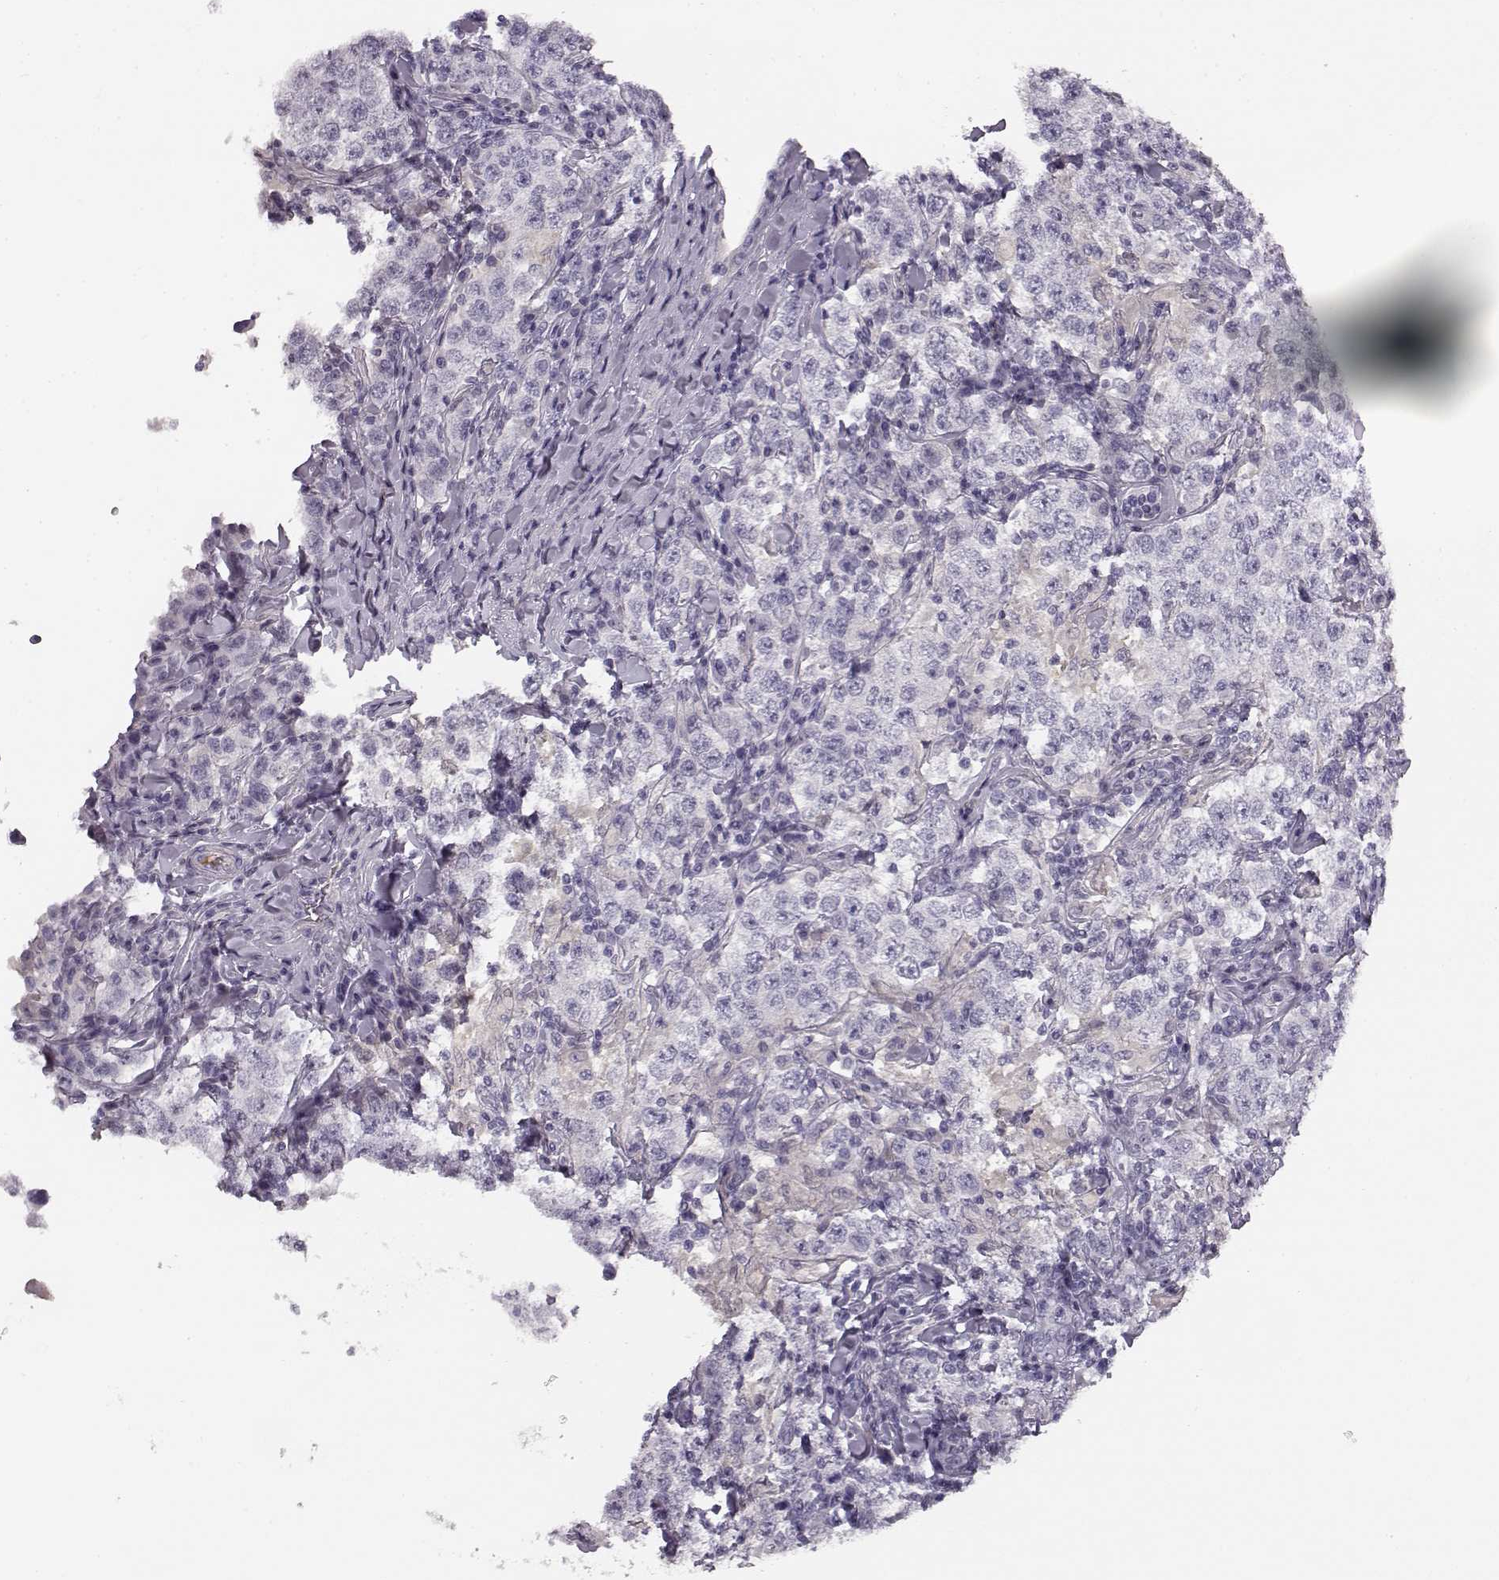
{"staining": {"intensity": "negative", "quantity": "none", "location": "none"}, "tissue": "testis cancer", "cell_type": "Tumor cells", "image_type": "cancer", "snomed": [{"axis": "morphology", "description": "Seminoma, NOS"}, {"axis": "morphology", "description": "Carcinoma, Embryonal, NOS"}, {"axis": "topography", "description": "Testis"}], "caption": "Tumor cells show no significant protein expression in seminoma (testis). (Stains: DAB immunohistochemistry (IHC) with hematoxylin counter stain, Microscopy: brightfield microscopy at high magnification).", "gene": "KIAA0319", "patient": {"sex": "male", "age": 41}}